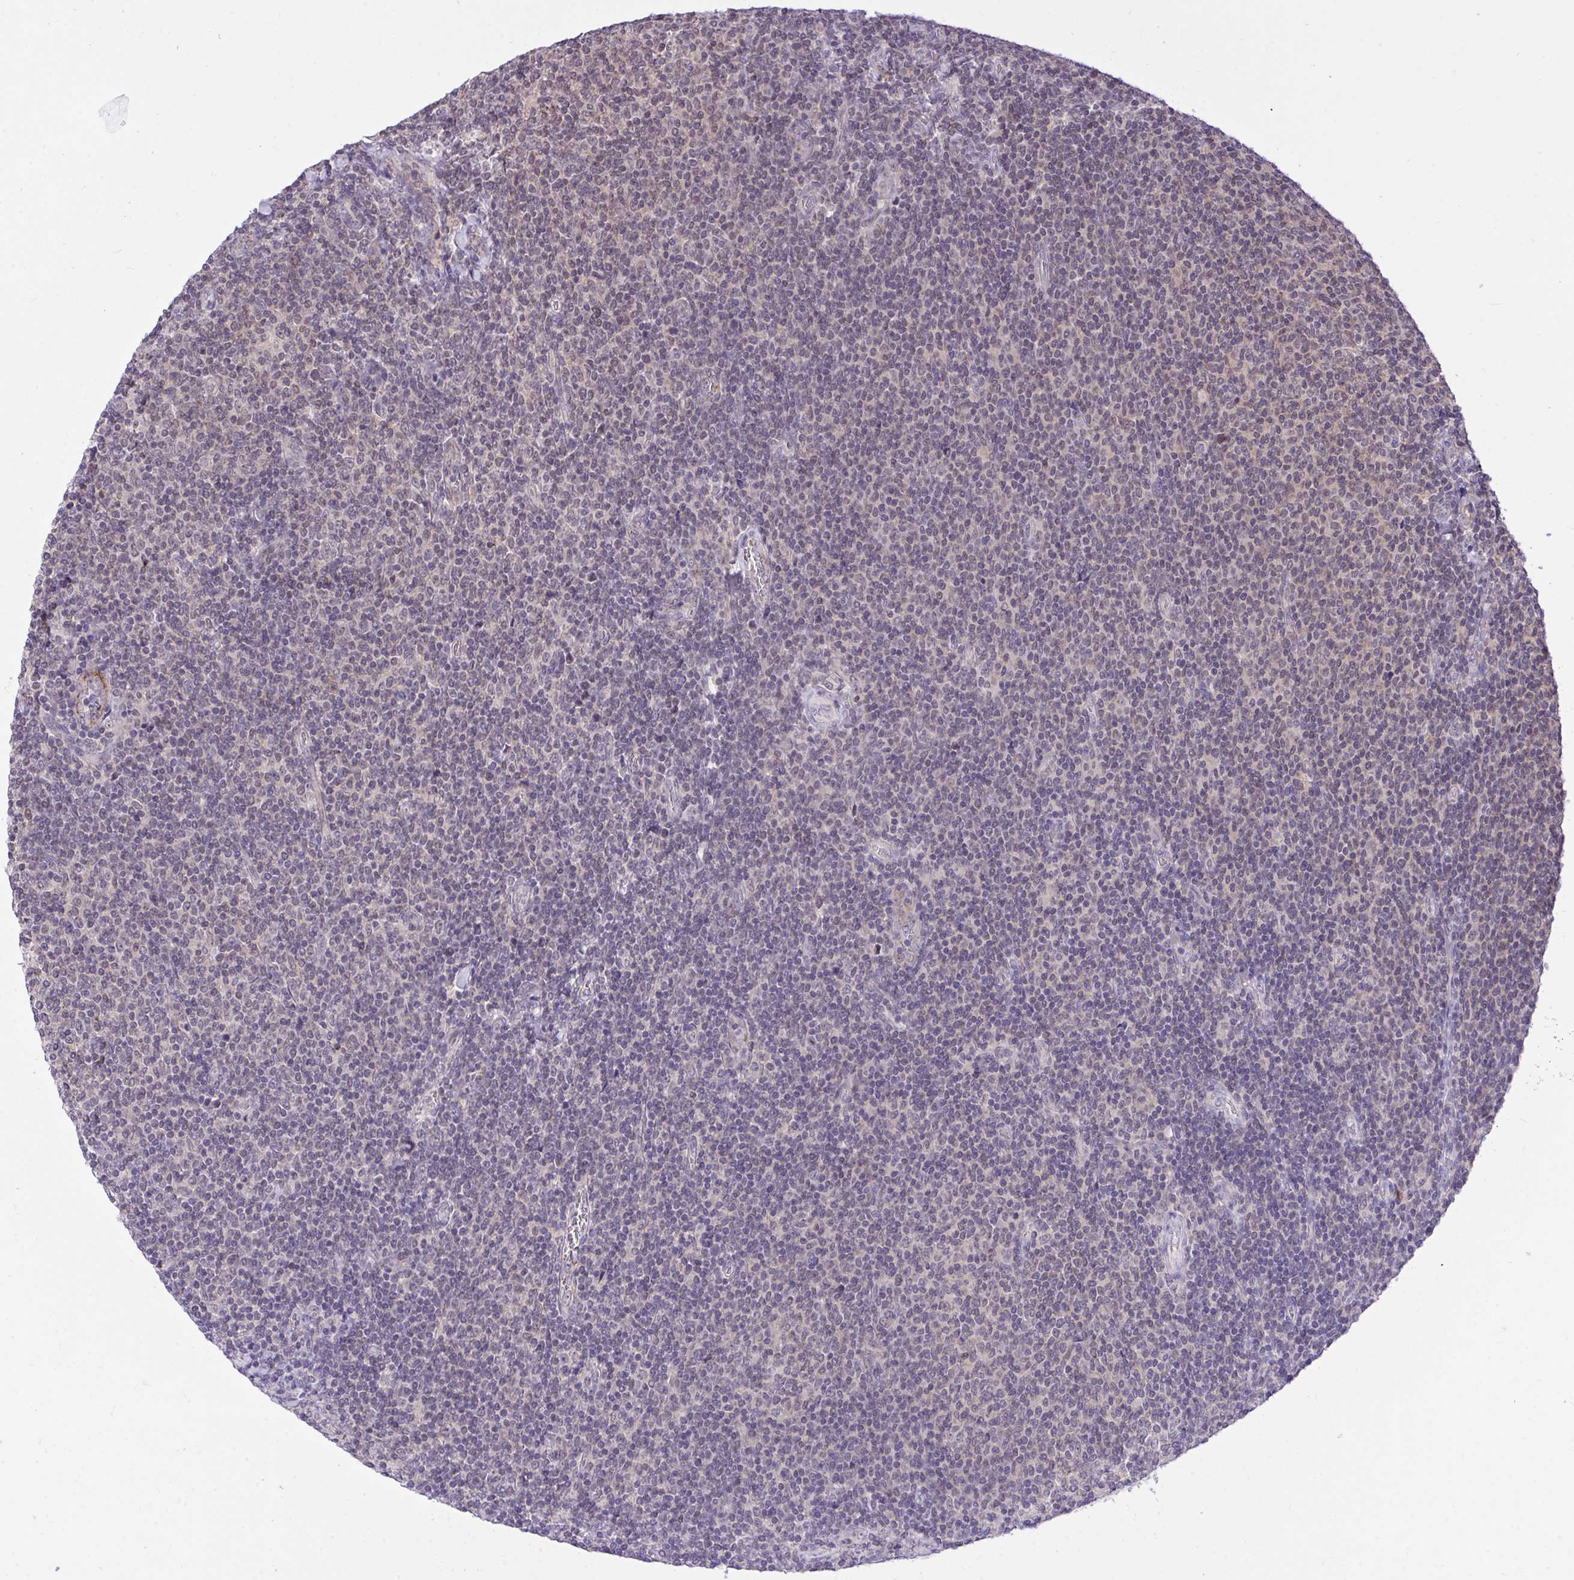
{"staining": {"intensity": "negative", "quantity": "none", "location": "none"}, "tissue": "lymphoma", "cell_type": "Tumor cells", "image_type": "cancer", "snomed": [{"axis": "morphology", "description": "Malignant lymphoma, non-Hodgkin's type, Low grade"}, {"axis": "topography", "description": "Lymph node"}], "caption": "Immunohistochemical staining of malignant lymphoma, non-Hodgkin's type (low-grade) exhibits no significant staining in tumor cells.", "gene": "PPP1CA", "patient": {"sex": "male", "age": 52}}